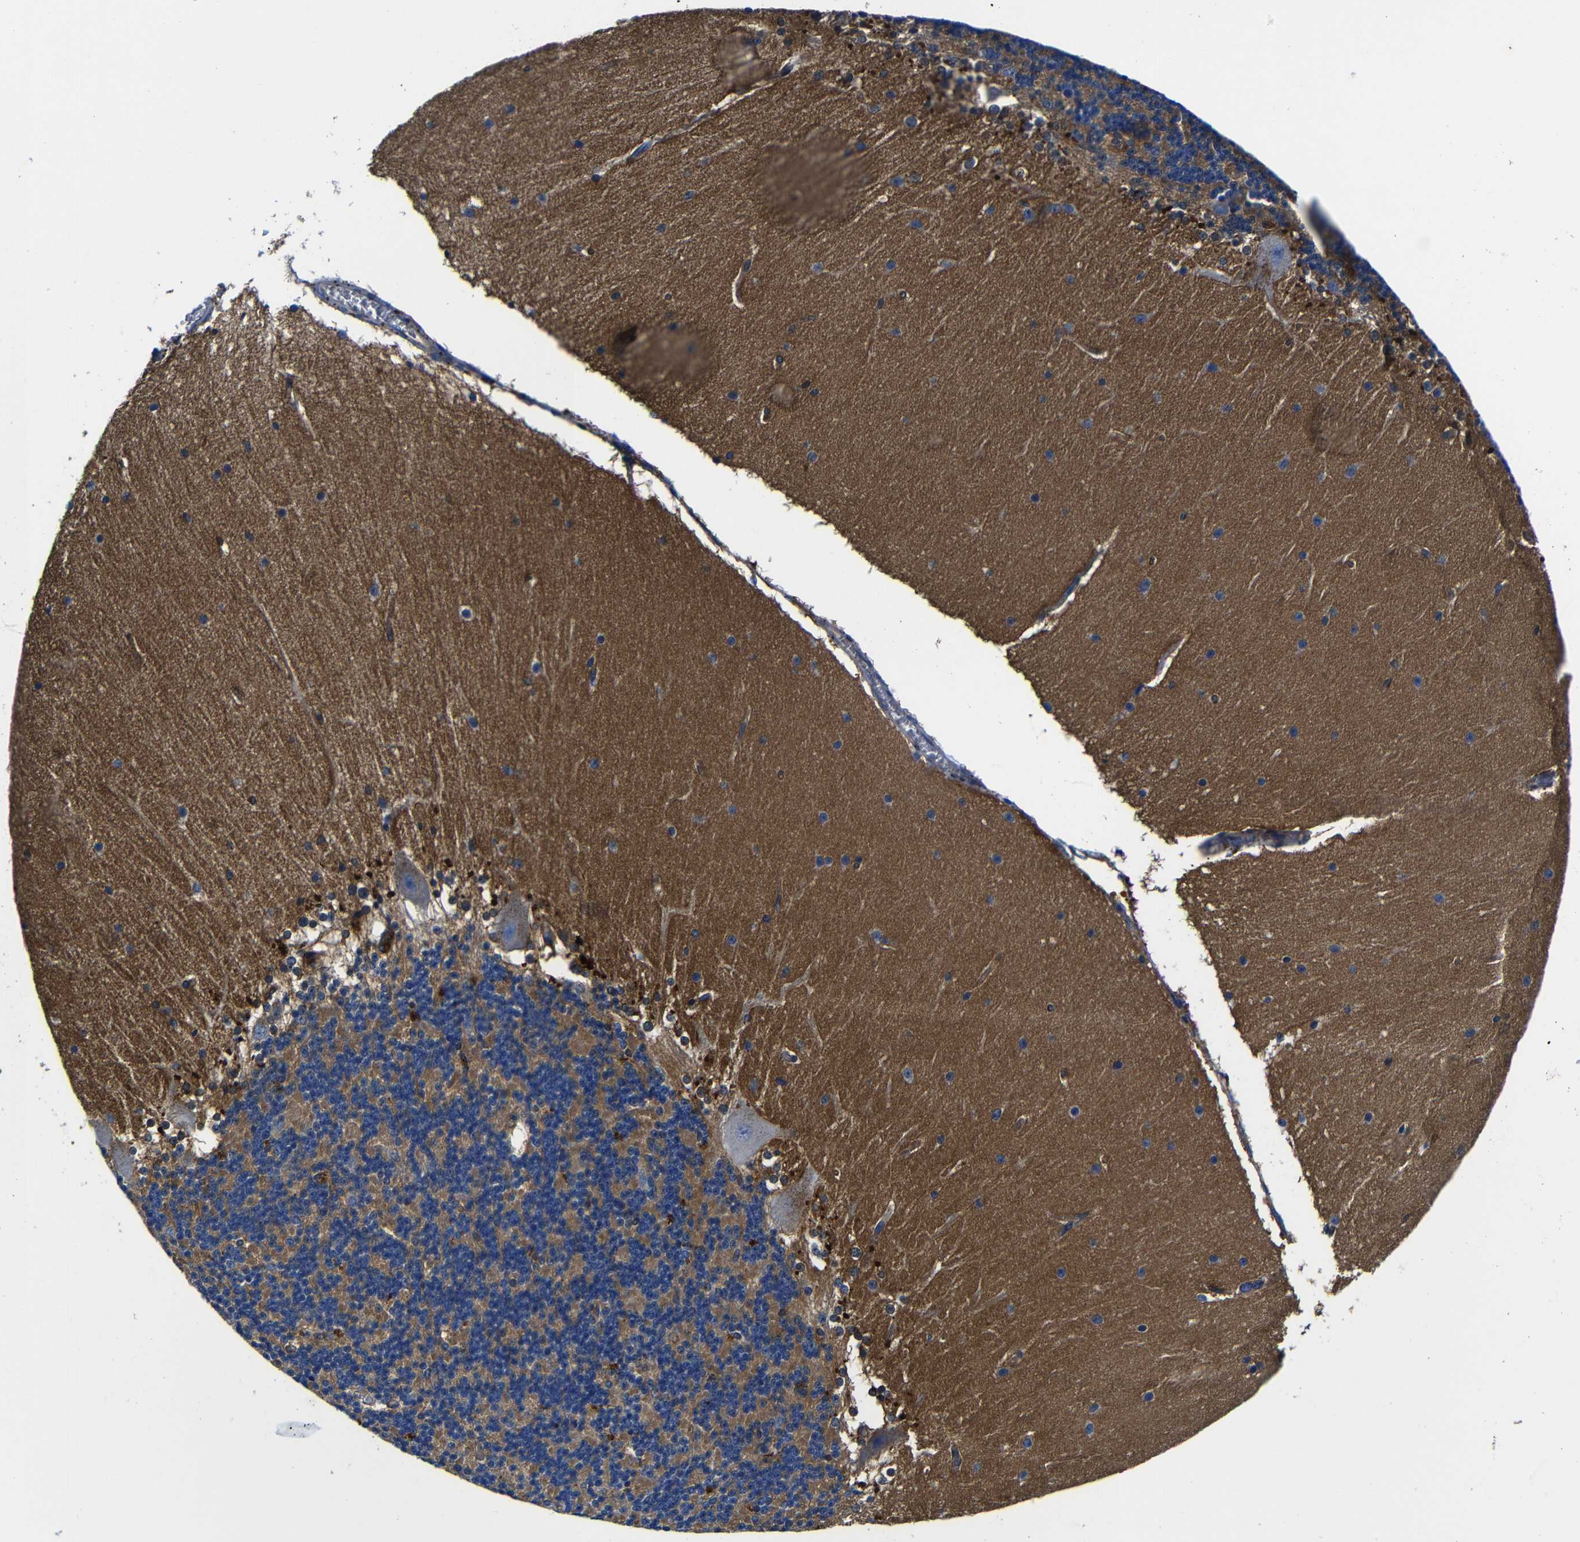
{"staining": {"intensity": "moderate", "quantity": "25%-75%", "location": "cytoplasmic/membranous"}, "tissue": "cerebellum", "cell_type": "Cells in granular layer", "image_type": "normal", "snomed": [{"axis": "morphology", "description": "Normal tissue, NOS"}, {"axis": "topography", "description": "Cerebellum"}], "caption": "Approximately 25%-75% of cells in granular layer in unremarkable cerebellum demonstrate moderate cytoplasmic/membranous protein staining as visualized by brown immunohistochemical staining.", "gene": "GIMAP2", "patient": {"sex": "female", "age": 19}}